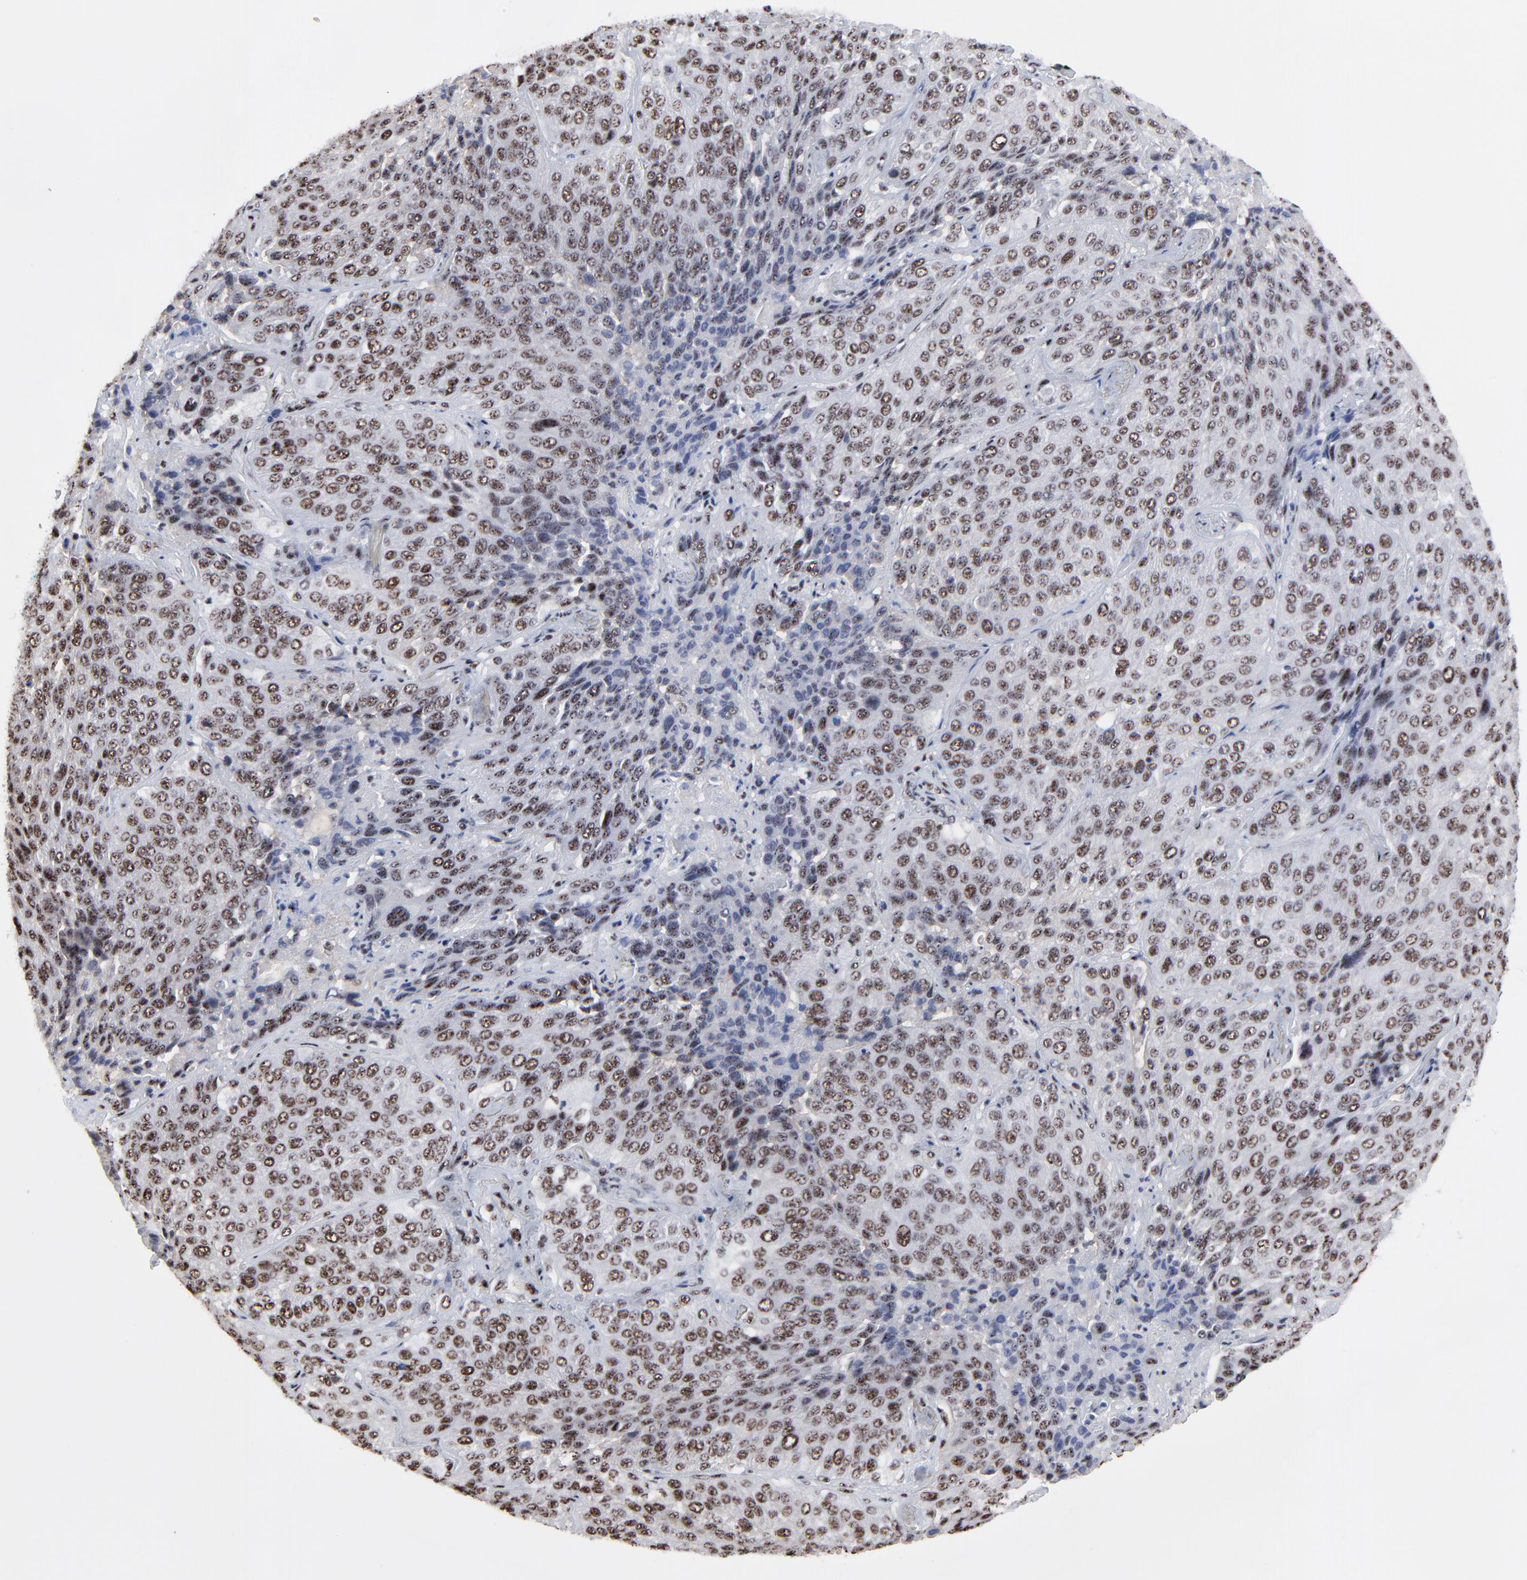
{"staining": {"intensity": "weak", "quantity": ">75%", "location": "nuclear"}, "tissue": "lung cancer", "cell_type": "Tumor cells", "image_type": "cancer", "snomed": [{"axis": "morphology", "description": "Squamous cell carcinoma, NOS"}, {"axis": "topography", "description": "Lung"}], "caption": "IHC histopathology image of neoplastic tissue: squamous cell carcinoma (lung) stained using immunohistochemistry (IHC) demonstrates low levels of weak protein expression localized specifically in the nuclear of tumor cells, appearing as a nuclear brown color.", "gene": "MBD4", "patient": {"sex": "male", "age": 54}}